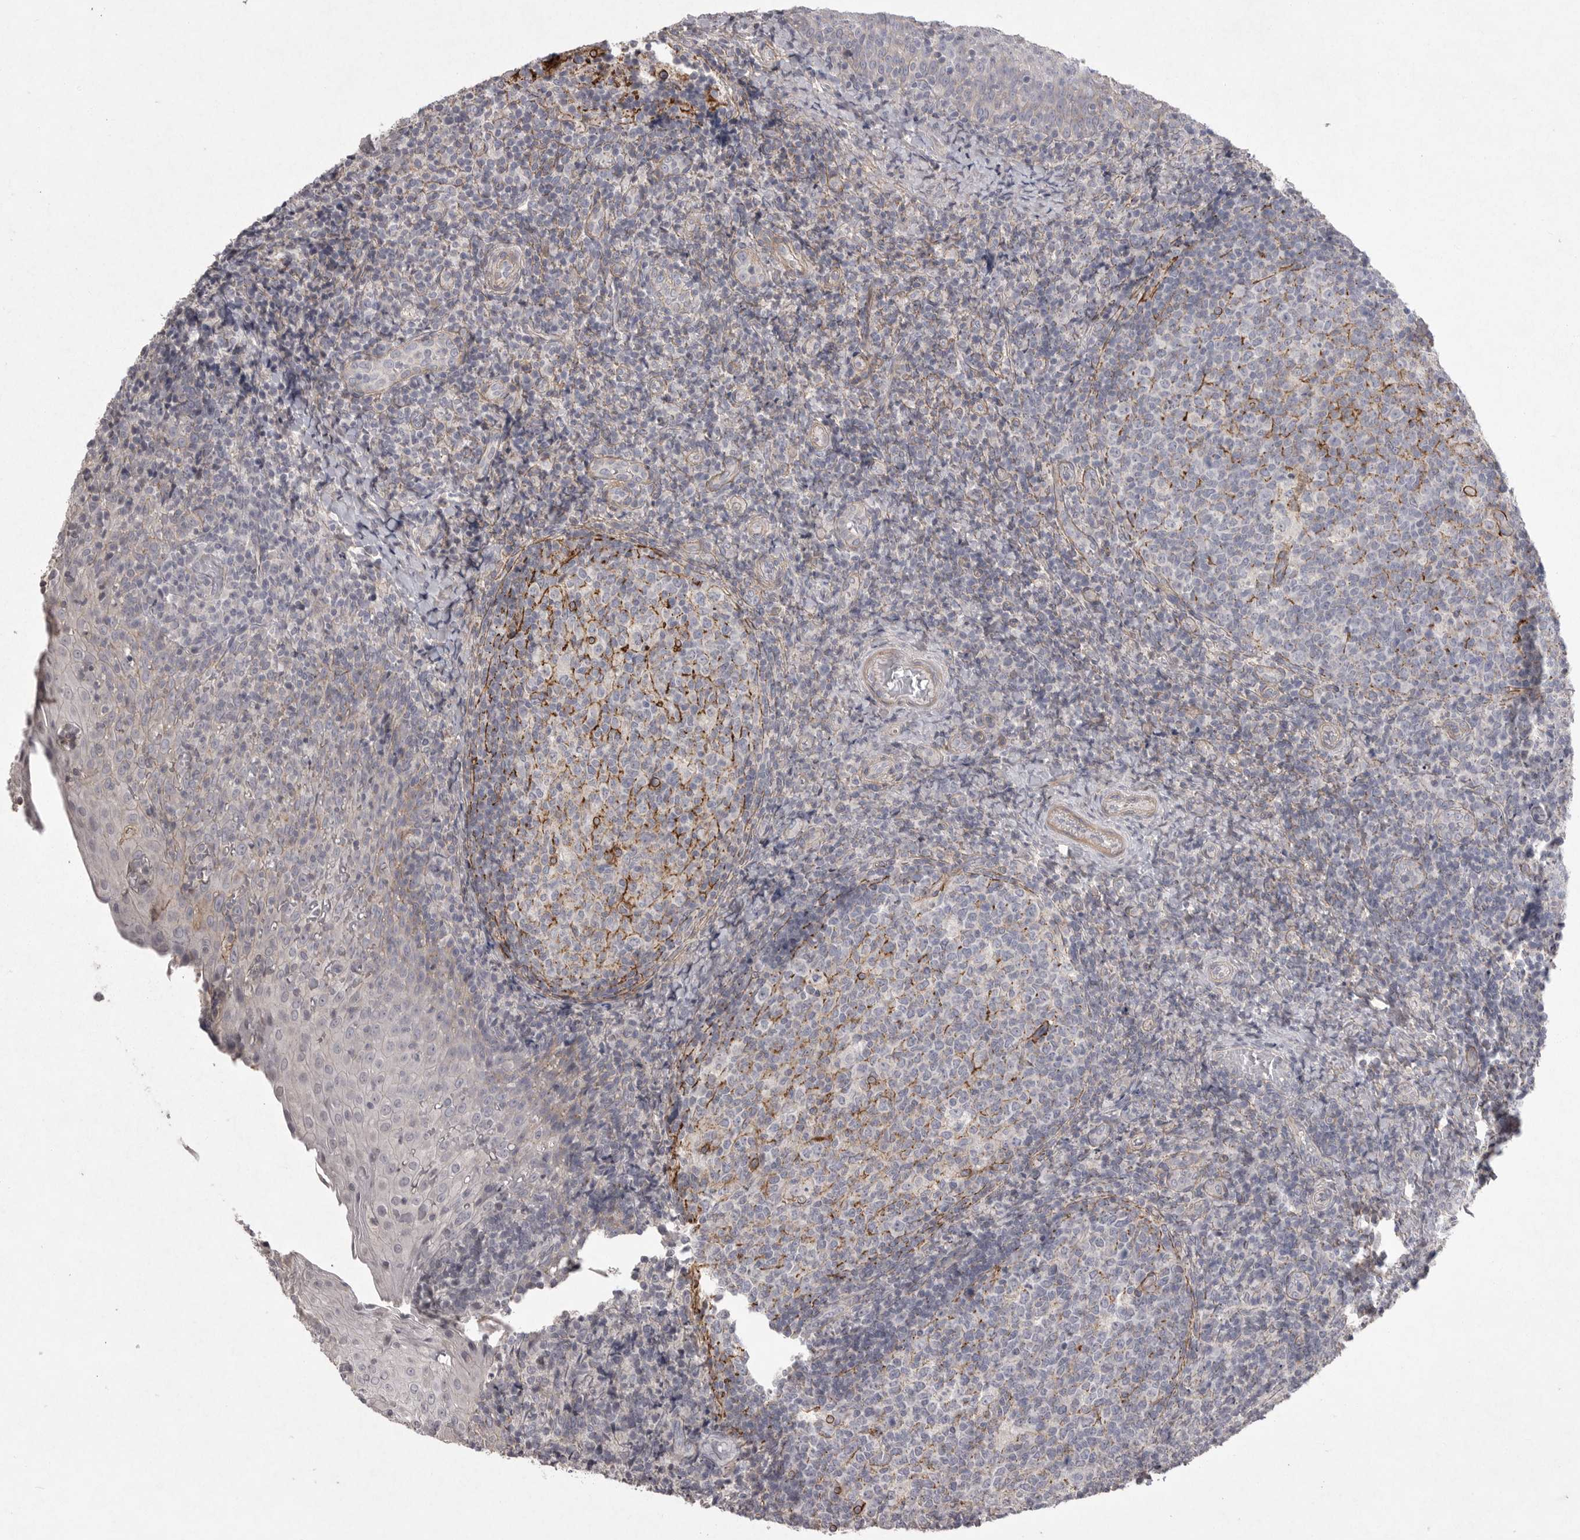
{"staining": {"intensity": "strong", "quantity": "<25%", "location": "cytoplasmic/membranous"}, "tissue": "tonsil", "cell_type": "Germinal center cells", "image_type": "normal", "snomed": [{"axis": "morphology", "description": "Normal tissue, NOS"}, {"axis": "topography", "description": "Tonsil"}], "caption": "Strong cytoplasmic/membranous expression for a protein is identified in approximately <25% of germinal center cells of benign tonsil using immunohistochemistry (IHC).", "gene": "VANGL2", "patient": {"sex": "female", "age": 19}}